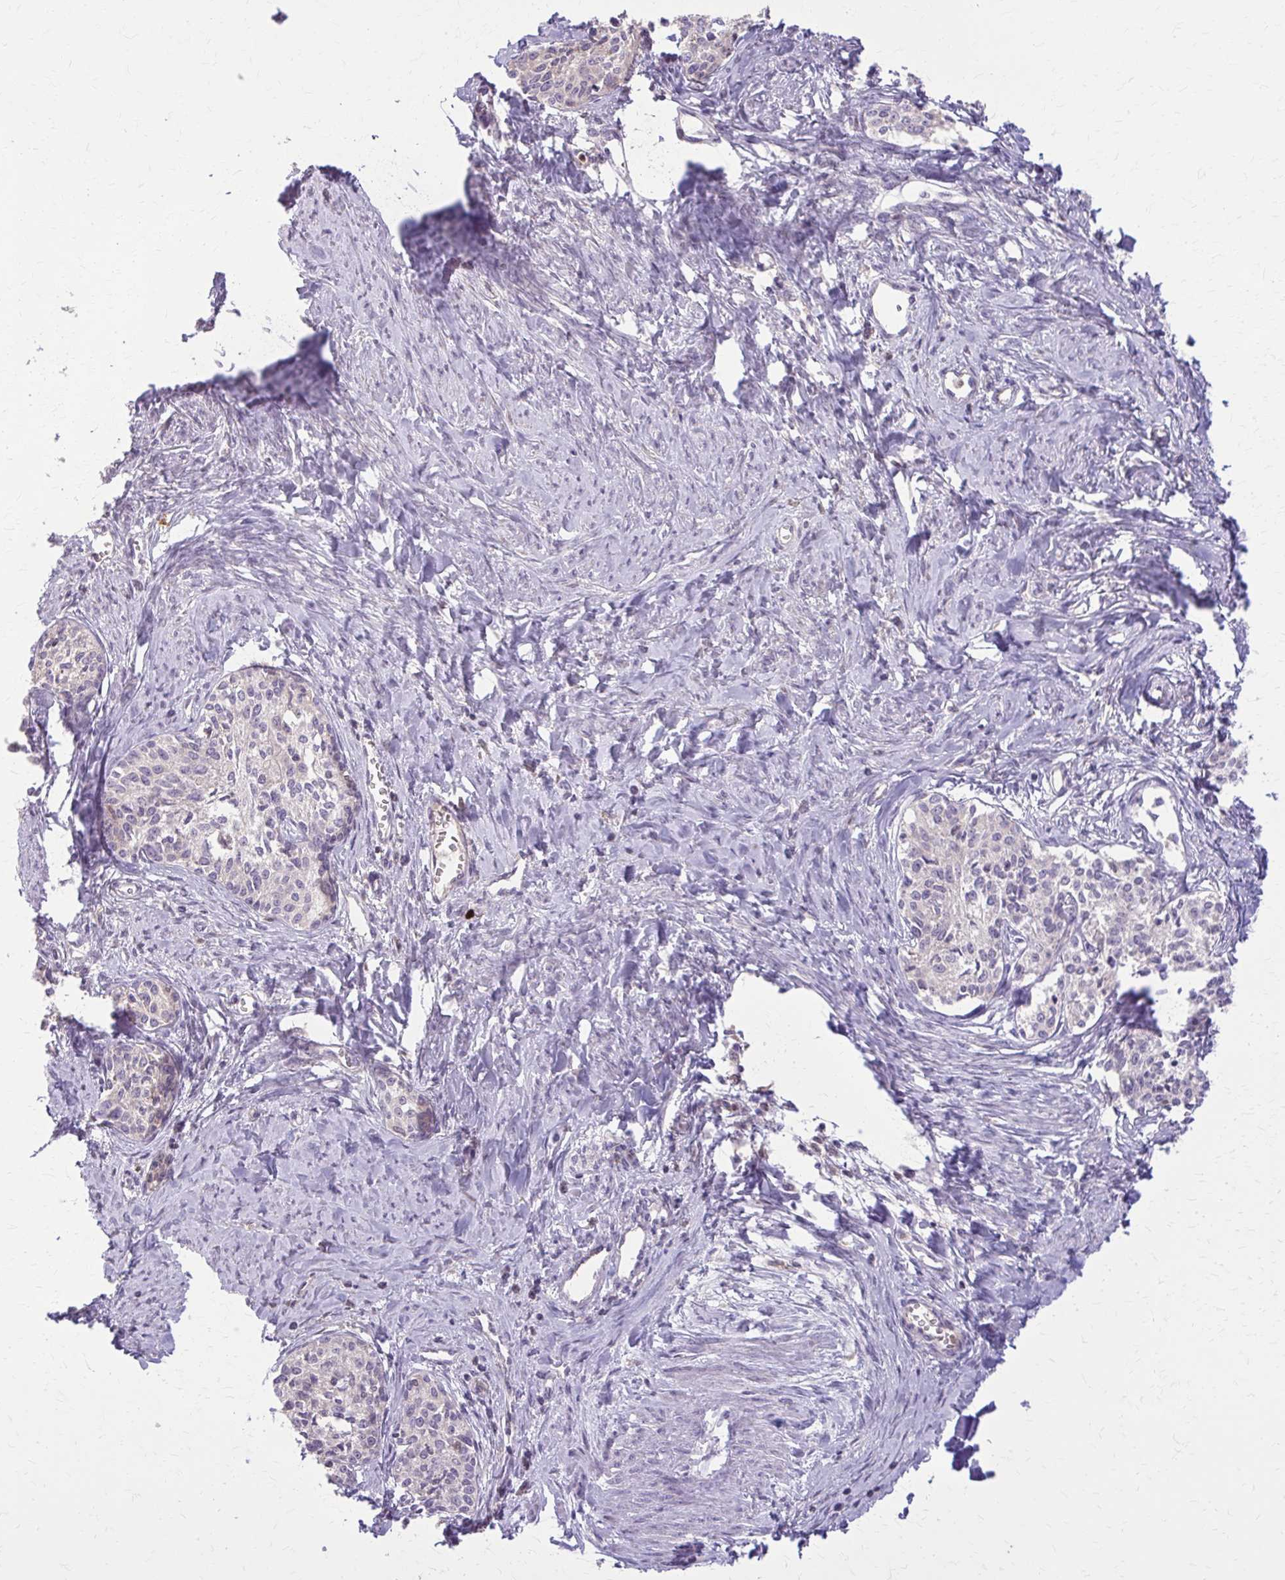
{"staining": {"intensity": "negative", "quantity": "none", "location": "none"}, "tissue": "cervical cancer", "cell_type": "Tumor cells", "image_type": "cancer", "snomed": [{"axis": "morphology", "description": "Squamous cell carcinoma, NOS"}, {"axis": "morphology", "description": "Adenocarcinoma, NOS"}, {"axis": "topography", "description": "Cervix"}], "caption": "Tumor cells show no significant positivity in cervical cancer. Brightfield microscopy of immunohistochemistry stained with DAB (3,3'-diaminobenzidine) (brown) and hematoxylin (blue), captured at high magnification.", "gene": "NRBF2", "patient": {"sex": "female", "age": 52}}